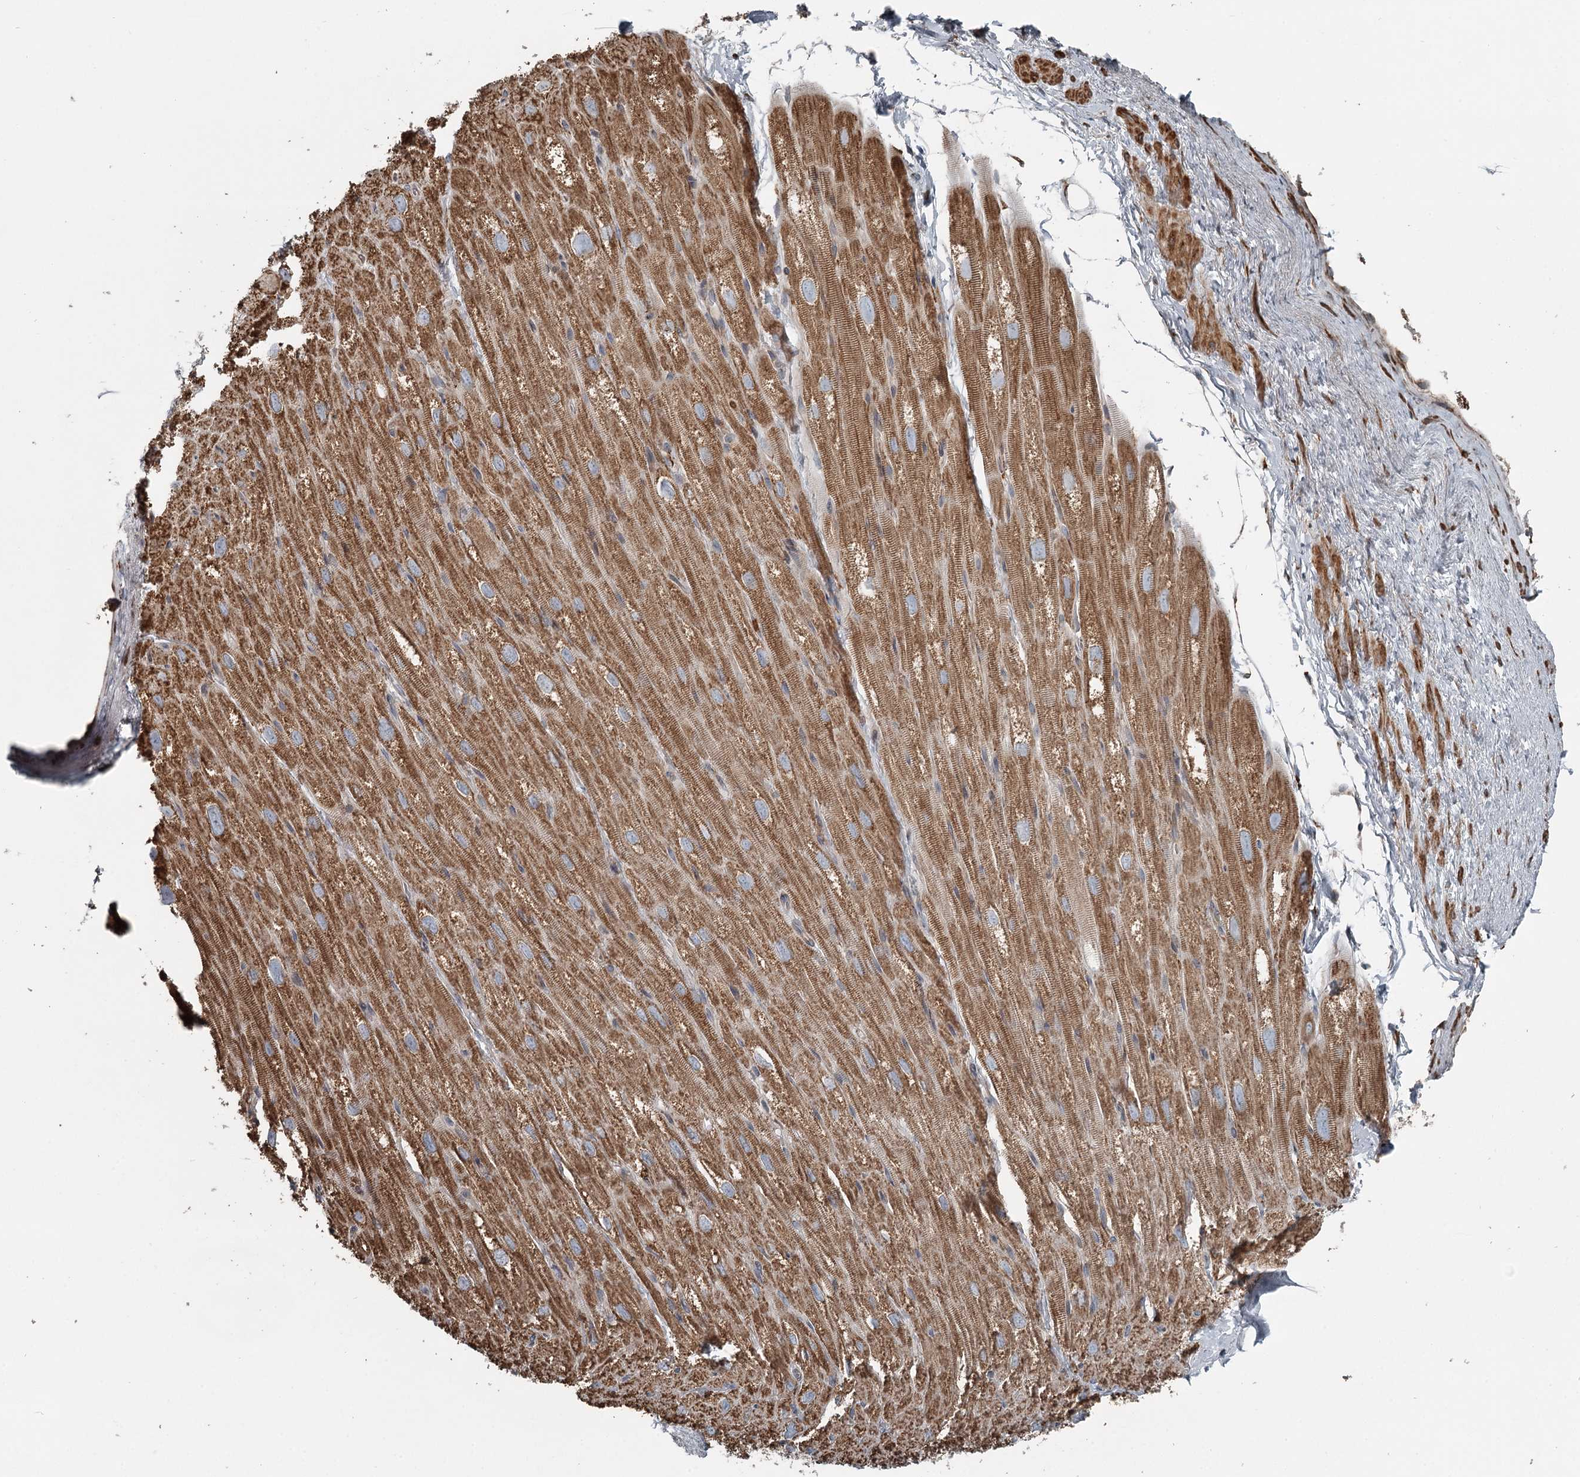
{"staining": {"intensity": "moderate", "quantity": ">75%", "location": "cytoplasmic/membranous"}, "tissue": "heart muscle", "cell_type": "Cardiomyocytes", "image_type": "normal", "snomed": [{"axis": "morphology", "description": "Normal tissue, NOS"}, {"axis": "topography", "description": "Heart"}], "caption": "Immunohistochemical staining of normal human heart muscle reveals medium levels of moderate cytoplasmic/membranous expression in approximately >75% of cardiomyocytes.", "gene": "RASSF8", "patient": {"sex": "male", "age": 50}}